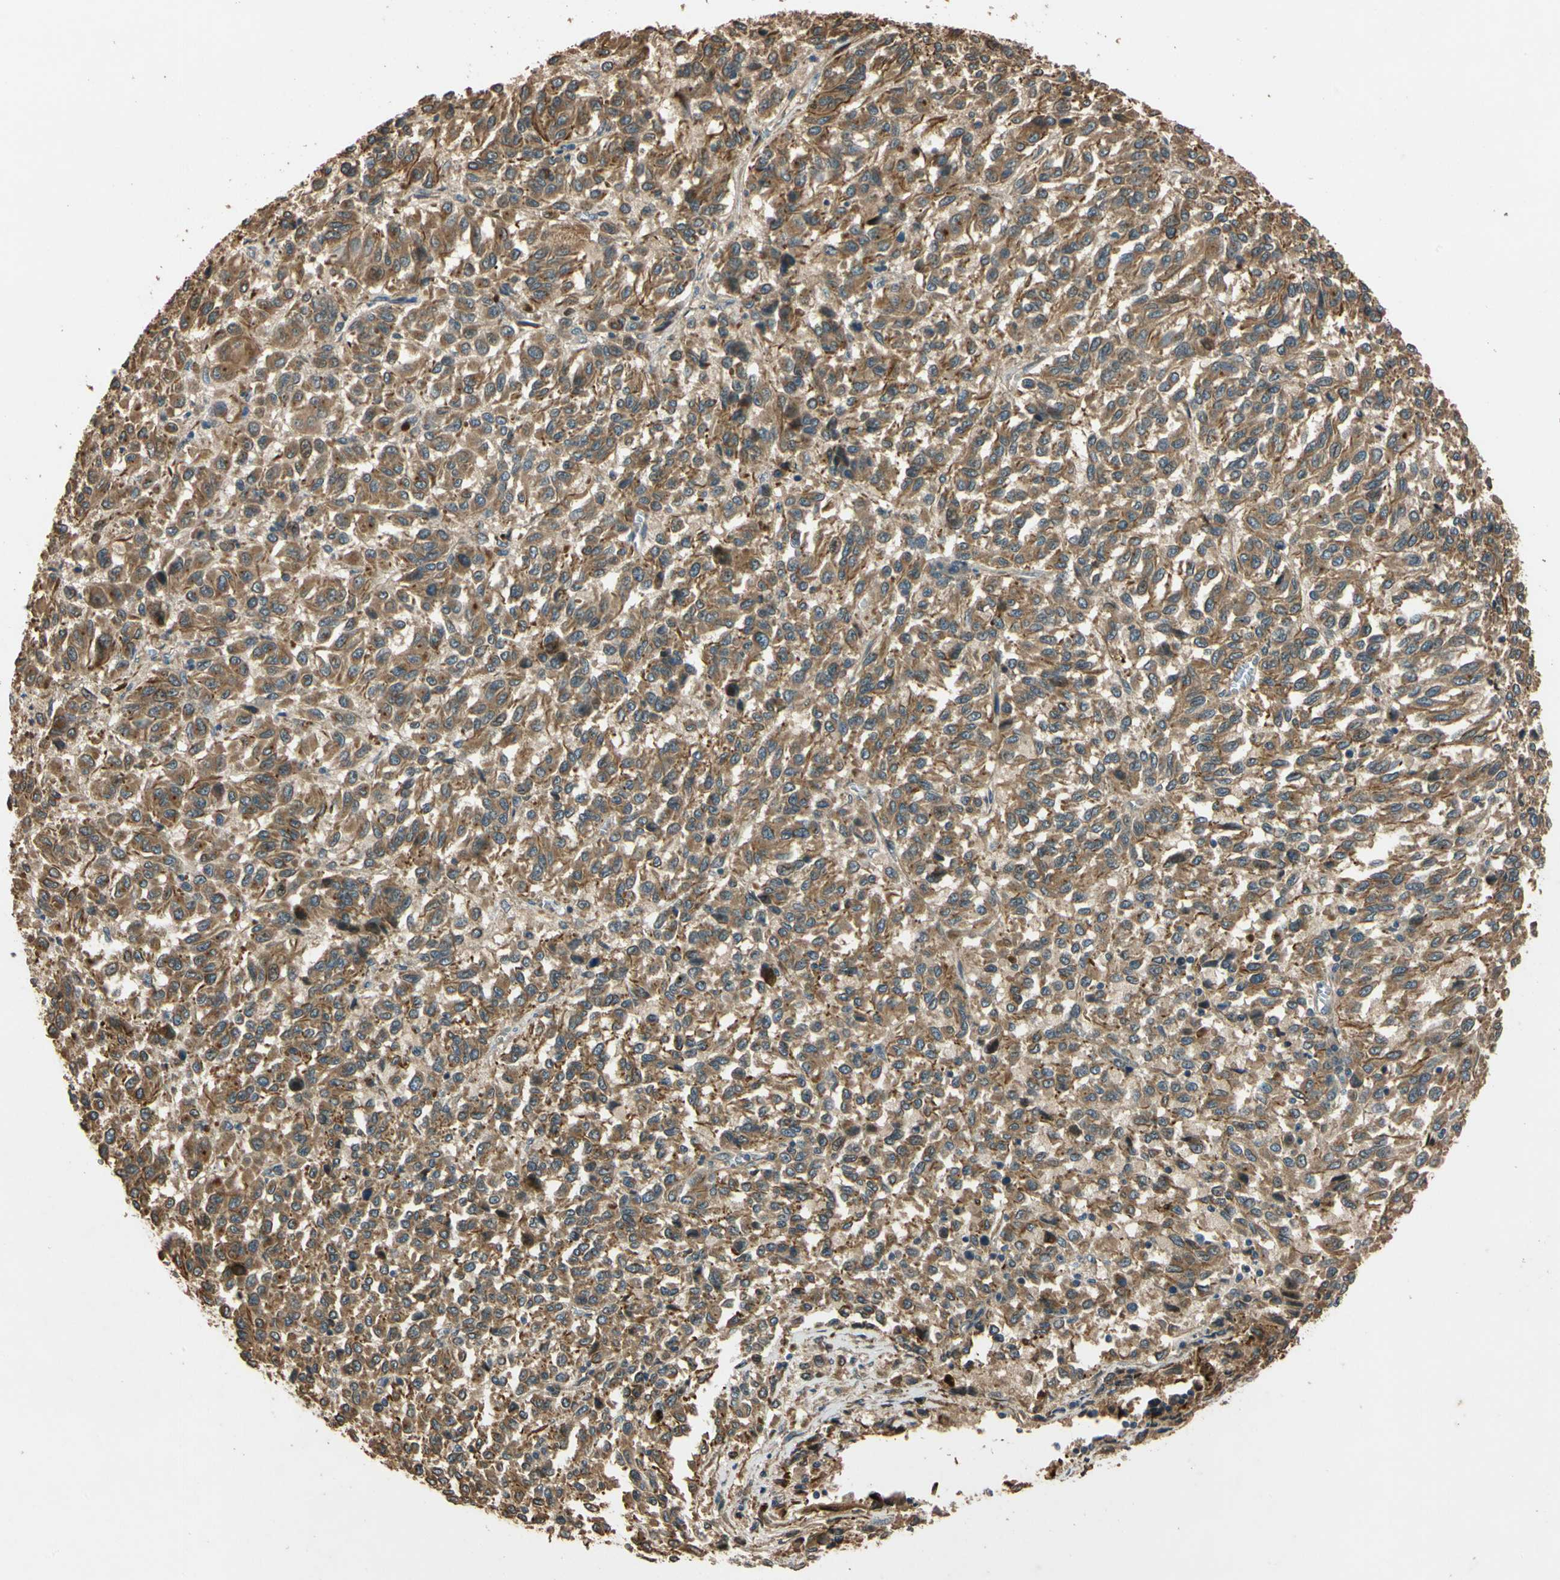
{"staining": {"intensity": "moderate", "quantity": ">75%", "location": "cytoplasmic/membranous"}, "tissue": "melanoma", "cell_type": "Tumor cells", "image_type": "cancer", "snomed": [{"axis": "morphology", "description": "Malignant melanoma, Metastatic site"}, {"axis": "topography", "description": "Lung"}], "caption": "Tumor cells display moderate cytoplasmic/membranous staining in approximately >75% of cells in melanoma. (IHC, brightfield microscopy, high magnification).", "gene": "MGRN1", "patient": {"sex": "male", "age": 64}}